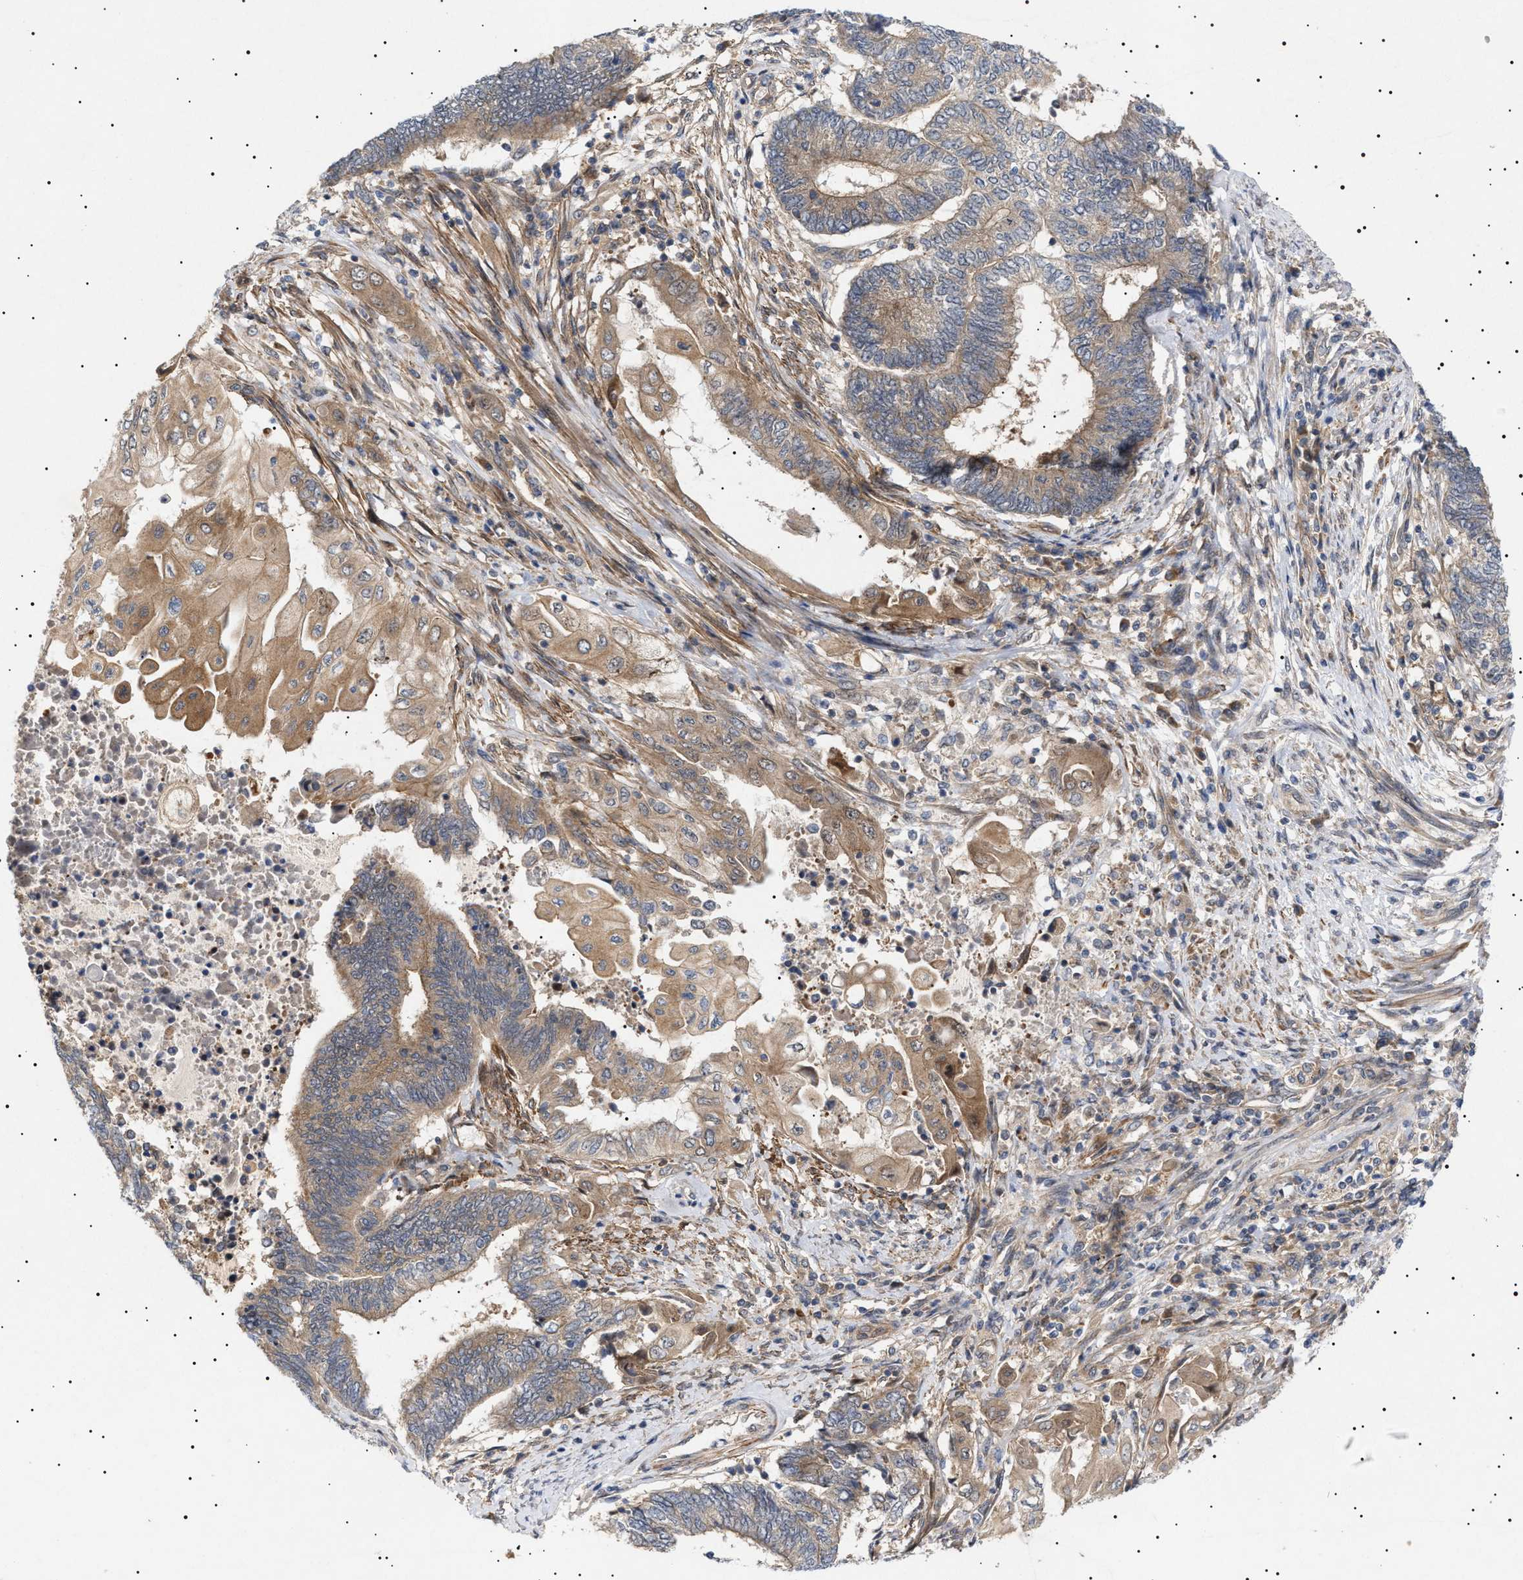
{"staining": {"intensity": "moderate", "quantity": ">75%", "location": "cytoplasmic/membranous"}, "tissue": "endometrial cancer", "cell_type": "Tumor cells", "image_type": "cancer", "snomed": [{"axis": "morphology", "description": "Adenocarcinoma, NOS"}, {"axis": "topography", "description": "Uterus"}, {"axis": "topography", "description": "Endometrium"}], "caption": "DAB (3,3'-diaminobenzidine) immunohistochemical staining of adenocarcinoma (endometrial) reveals moderate cytoplasmic/membranous protein staining in about >75% of tumor cells. (DAB IHC with brightfield microscopy, high magnification).", "gene": "NPLOC4", "patient": {"sex": "female", "age": 70}}